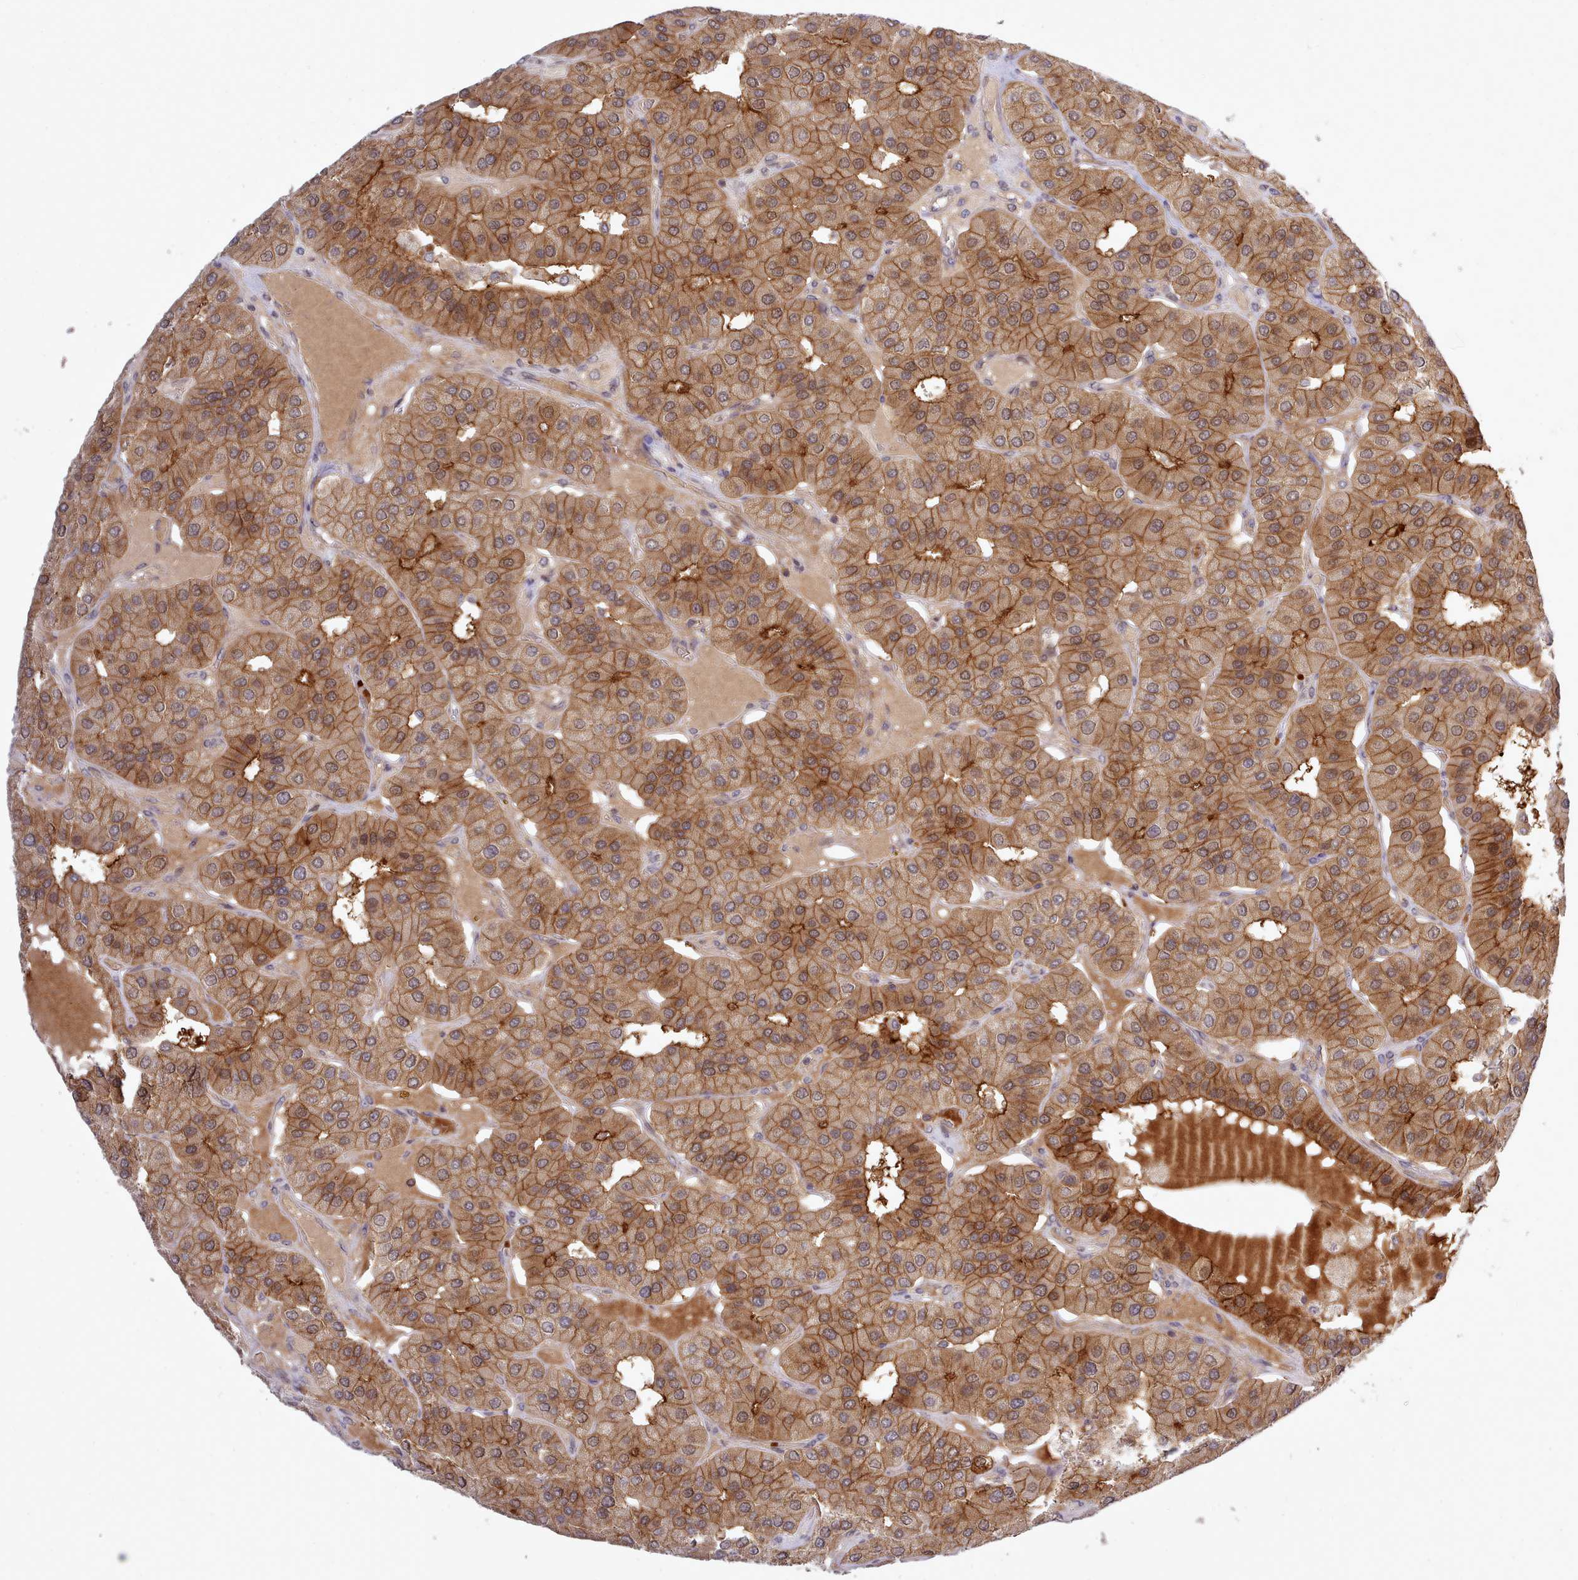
{"staining": {"intensity": "moderate", "quantity": ">75%", "location": "cytoplasmic/membranous"}, "tissue": "parathyroid gland", "cell_type": "Glandular cells", "image_type": "normal", "snomed": [{"axis": "morphology", "description": "Normal tissue, NOS"}, {"axis": "morphology", "description": "Adenoma, NOS"}, {"axis": "topography", "description": "Parathyroid gland"}], "caption": "A brown stain labels moderate cytoplasmic/membranous expression of a protein in glandular cells of benign parathyroid gland.", "gene": "UBE2G1", "patient": {"sex": "female", "age": 86}}